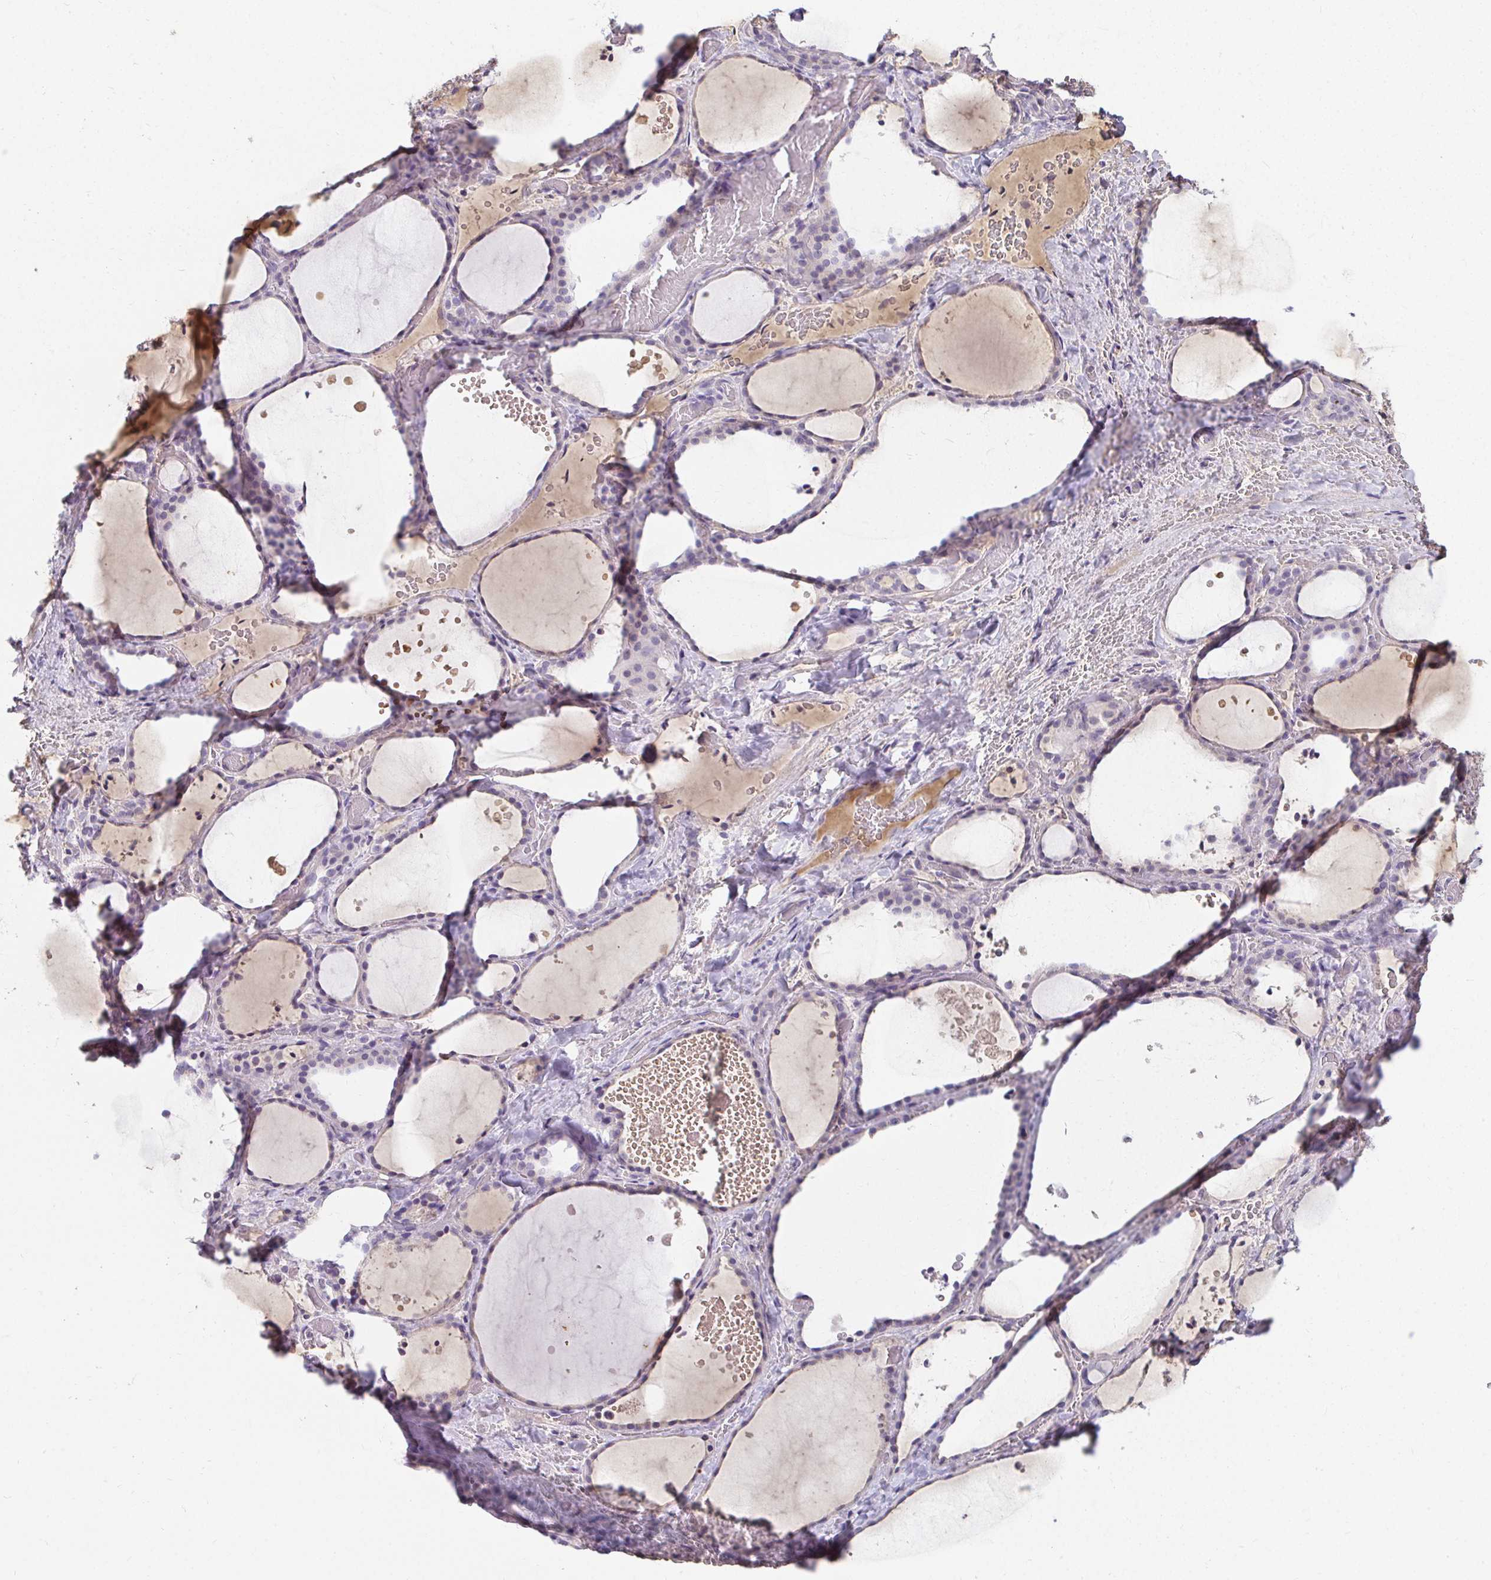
{"staining": {"intensity": "negative", "quantity": "none", "location": "none"}, "tissue": "thyroid gland", "cell_type": "Glandular cells", "image_type": "normal", "snomed": [{"axis": "morphology", "description": "Normal tissue, NOS"}, {"axis": "topography", "description": "Thyroid gland"}], "caption": "Immunohistochemical staining of unremarkable human thyroid gland demonstrates no significant expression in glandular cells.", "gene": "LOXL4", "patient": {"sex": "female", "age": 36}}